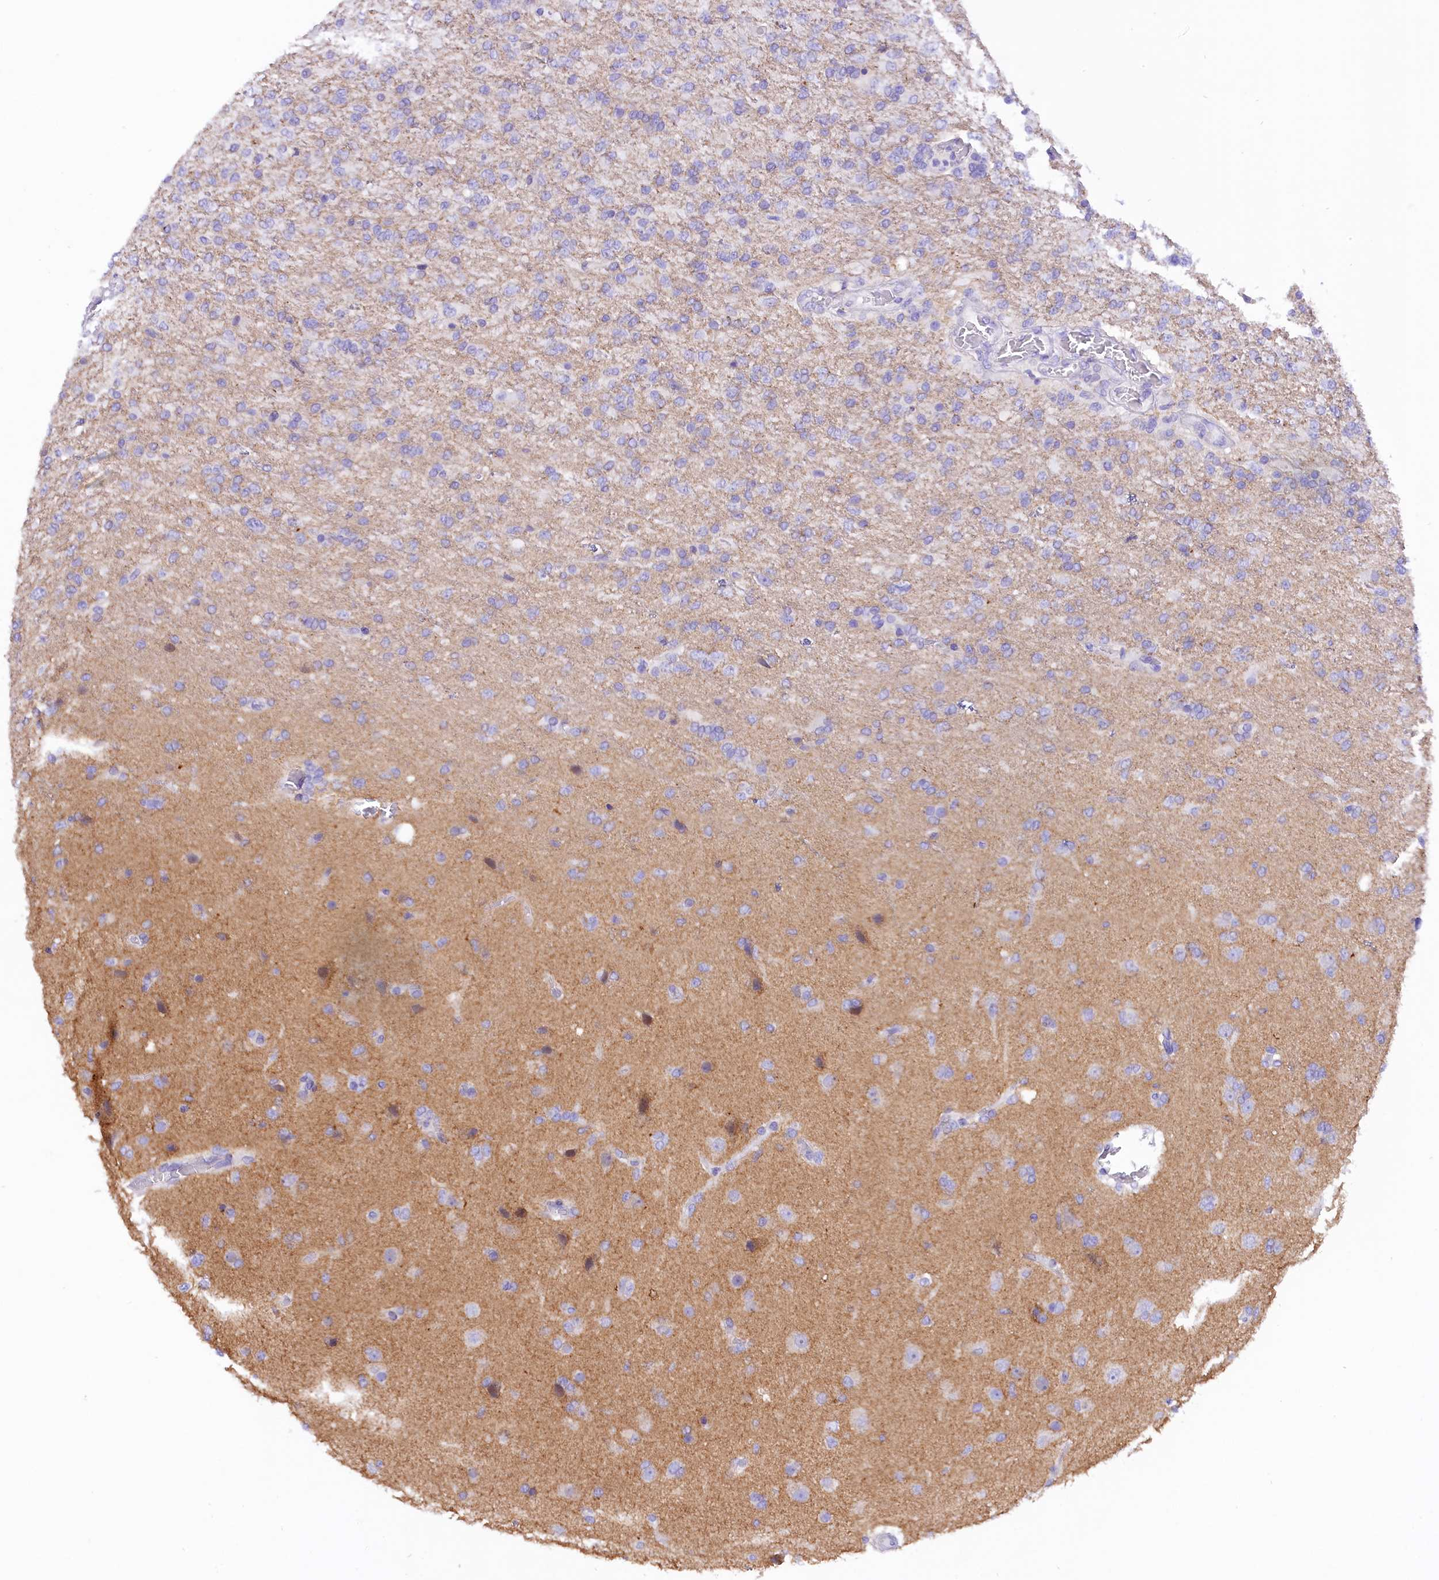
{"staining": {"intensity": "negative", "quantity": "none", "location": "none"}, "tissue": "glioma", "cell_type": "Tumor cells", "image_type": "cancer", "snomed": [{"axis": "morphology", "description": "Glioma, malignant, High grade"}, {"axis": "topography", "description": "Brain"}], "caption": "The photomicrograph displays no significant positivity in tumor cells of glioma.", "gene": "COL6A5", "patient": {"sex": "female", "age": 74}}